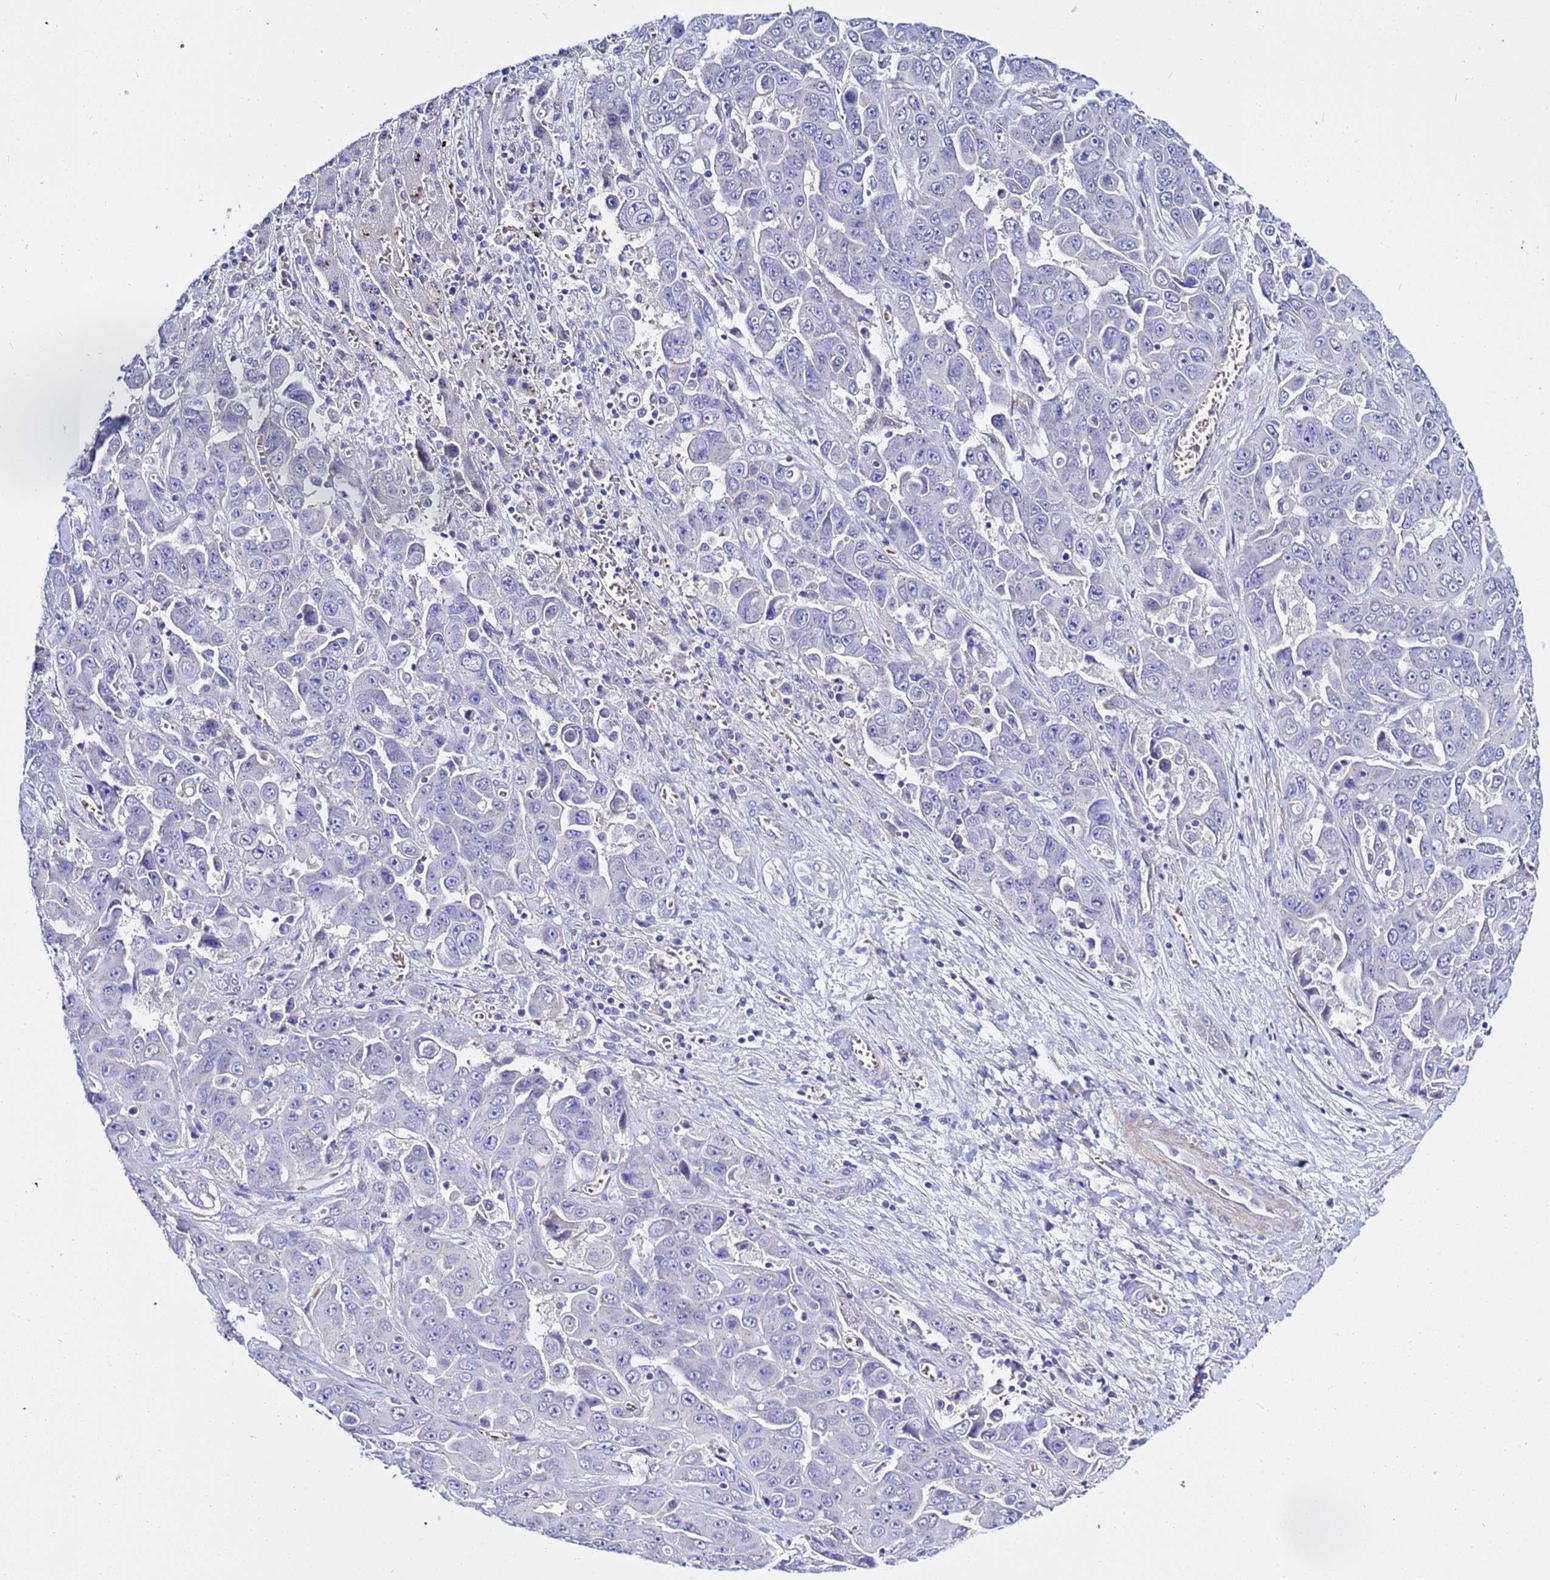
{"staining": {"intensity": "negative", "quantity": "none", "location": "none"}, "tissue": "liver cancer", "cell_type": "Tumor cells", "image_type": "cancer", "snomed": [{"axis": "morphology", "description": "Cholangiocarcinoma"}, {"axis": "topography", "description": "Liver"}], "caption": "A histopathology image of liver cancer (cholangiocarcinoma) stained for a protein reveals no brown staining in tumor cells.", "gene": "USP18", "patient": {"sex": "female", "age": 52}}